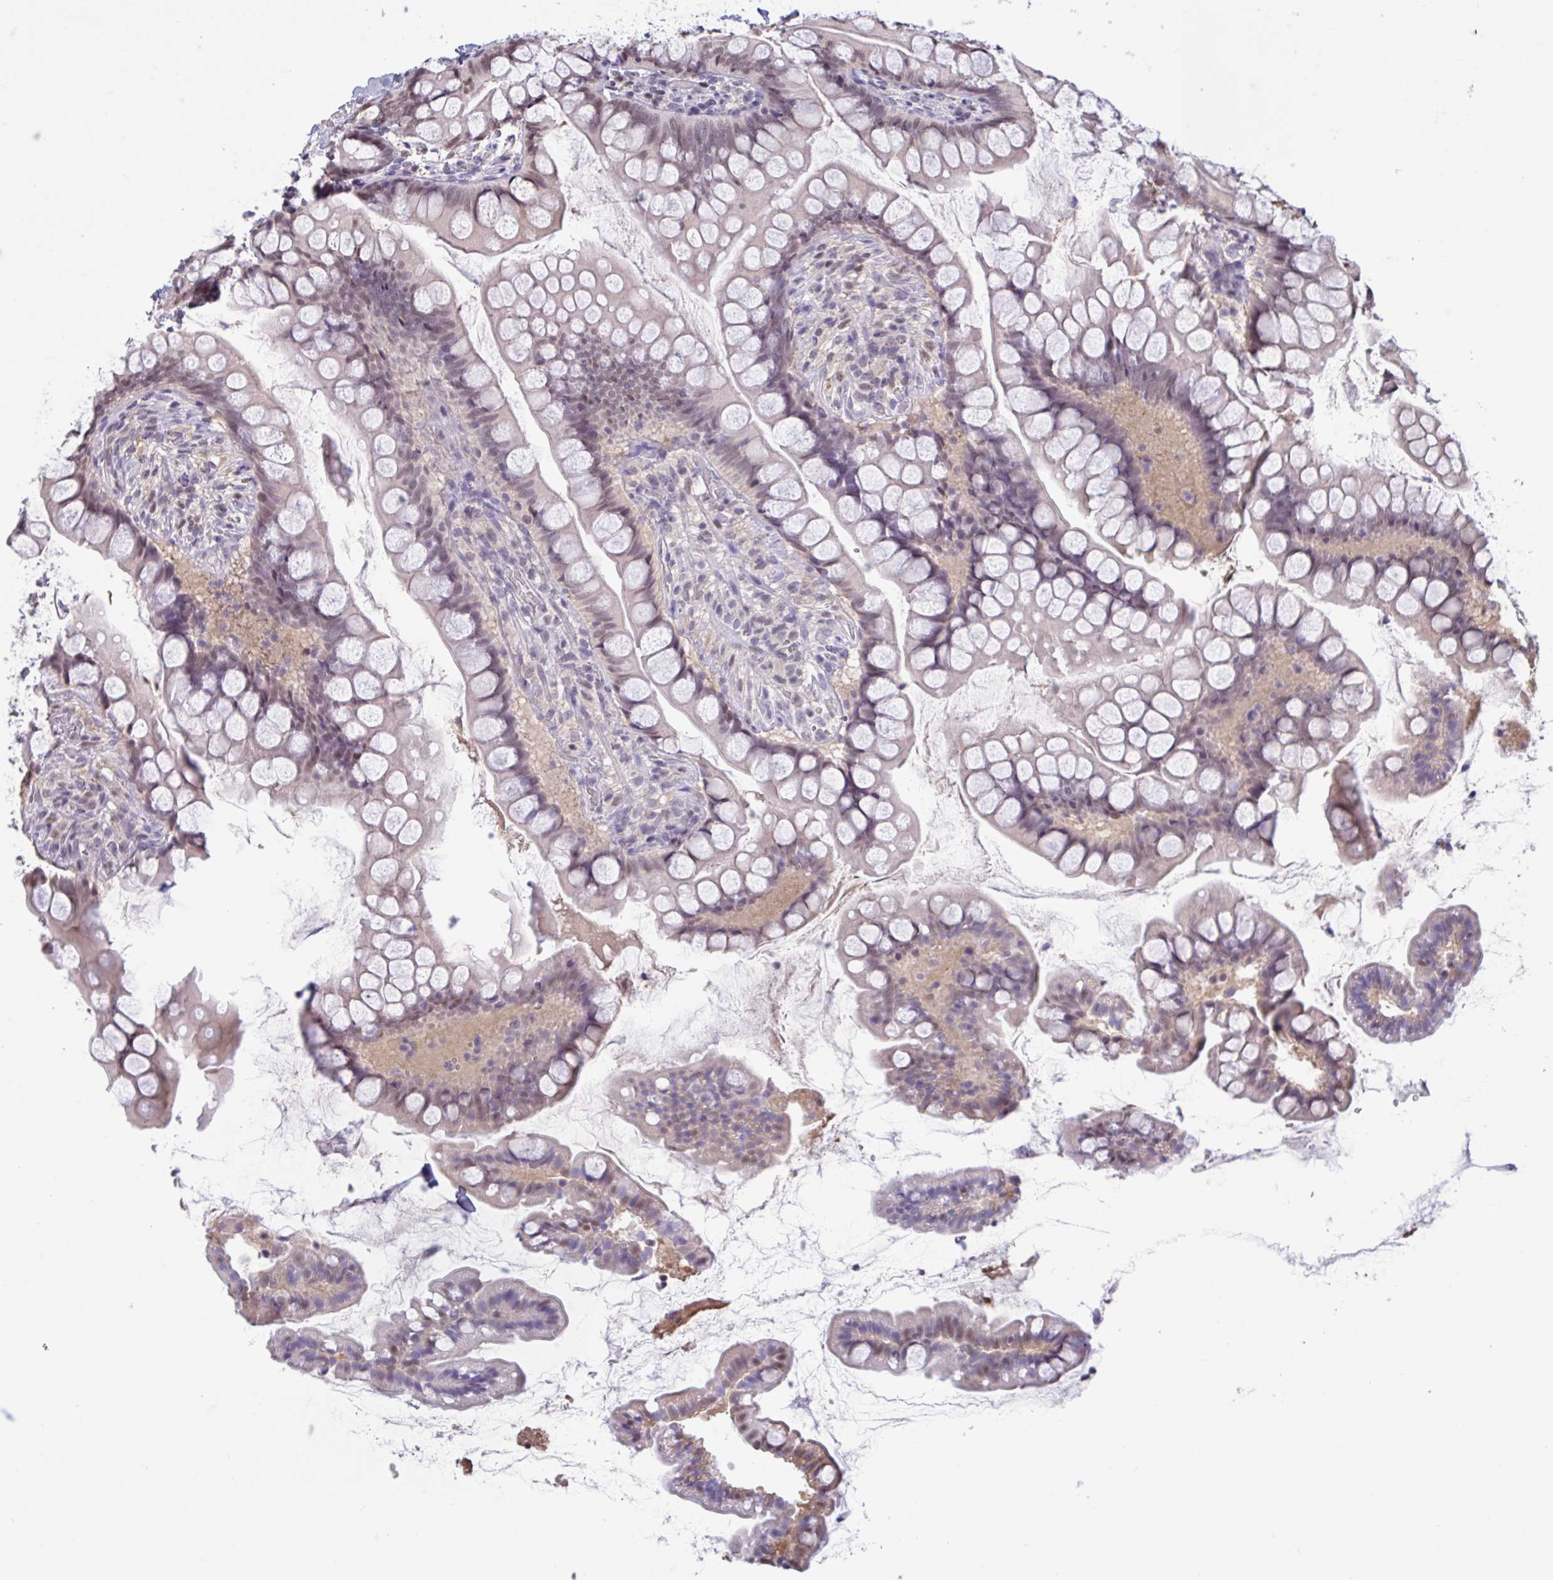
{"staining": {"intensity": "weak", "quantity": "25%-75%", "location": "nuclear"}, "tissue": "small intestine", "cell_type": "Glandular cells", "image_type": "normal", "snomed": [{"axis": "morphology", "description": "Normal tissue, NOS"}, {"axis": "topography", "description": "Small intestine"}], "caption": "The histopathology image demonstrates staining of unremarkable small intestine, revealing weak nuclear protein expression (brown color) within glandular cells.", "gene": "RBL1", "patient": {"sex": "male", "age": 70}}